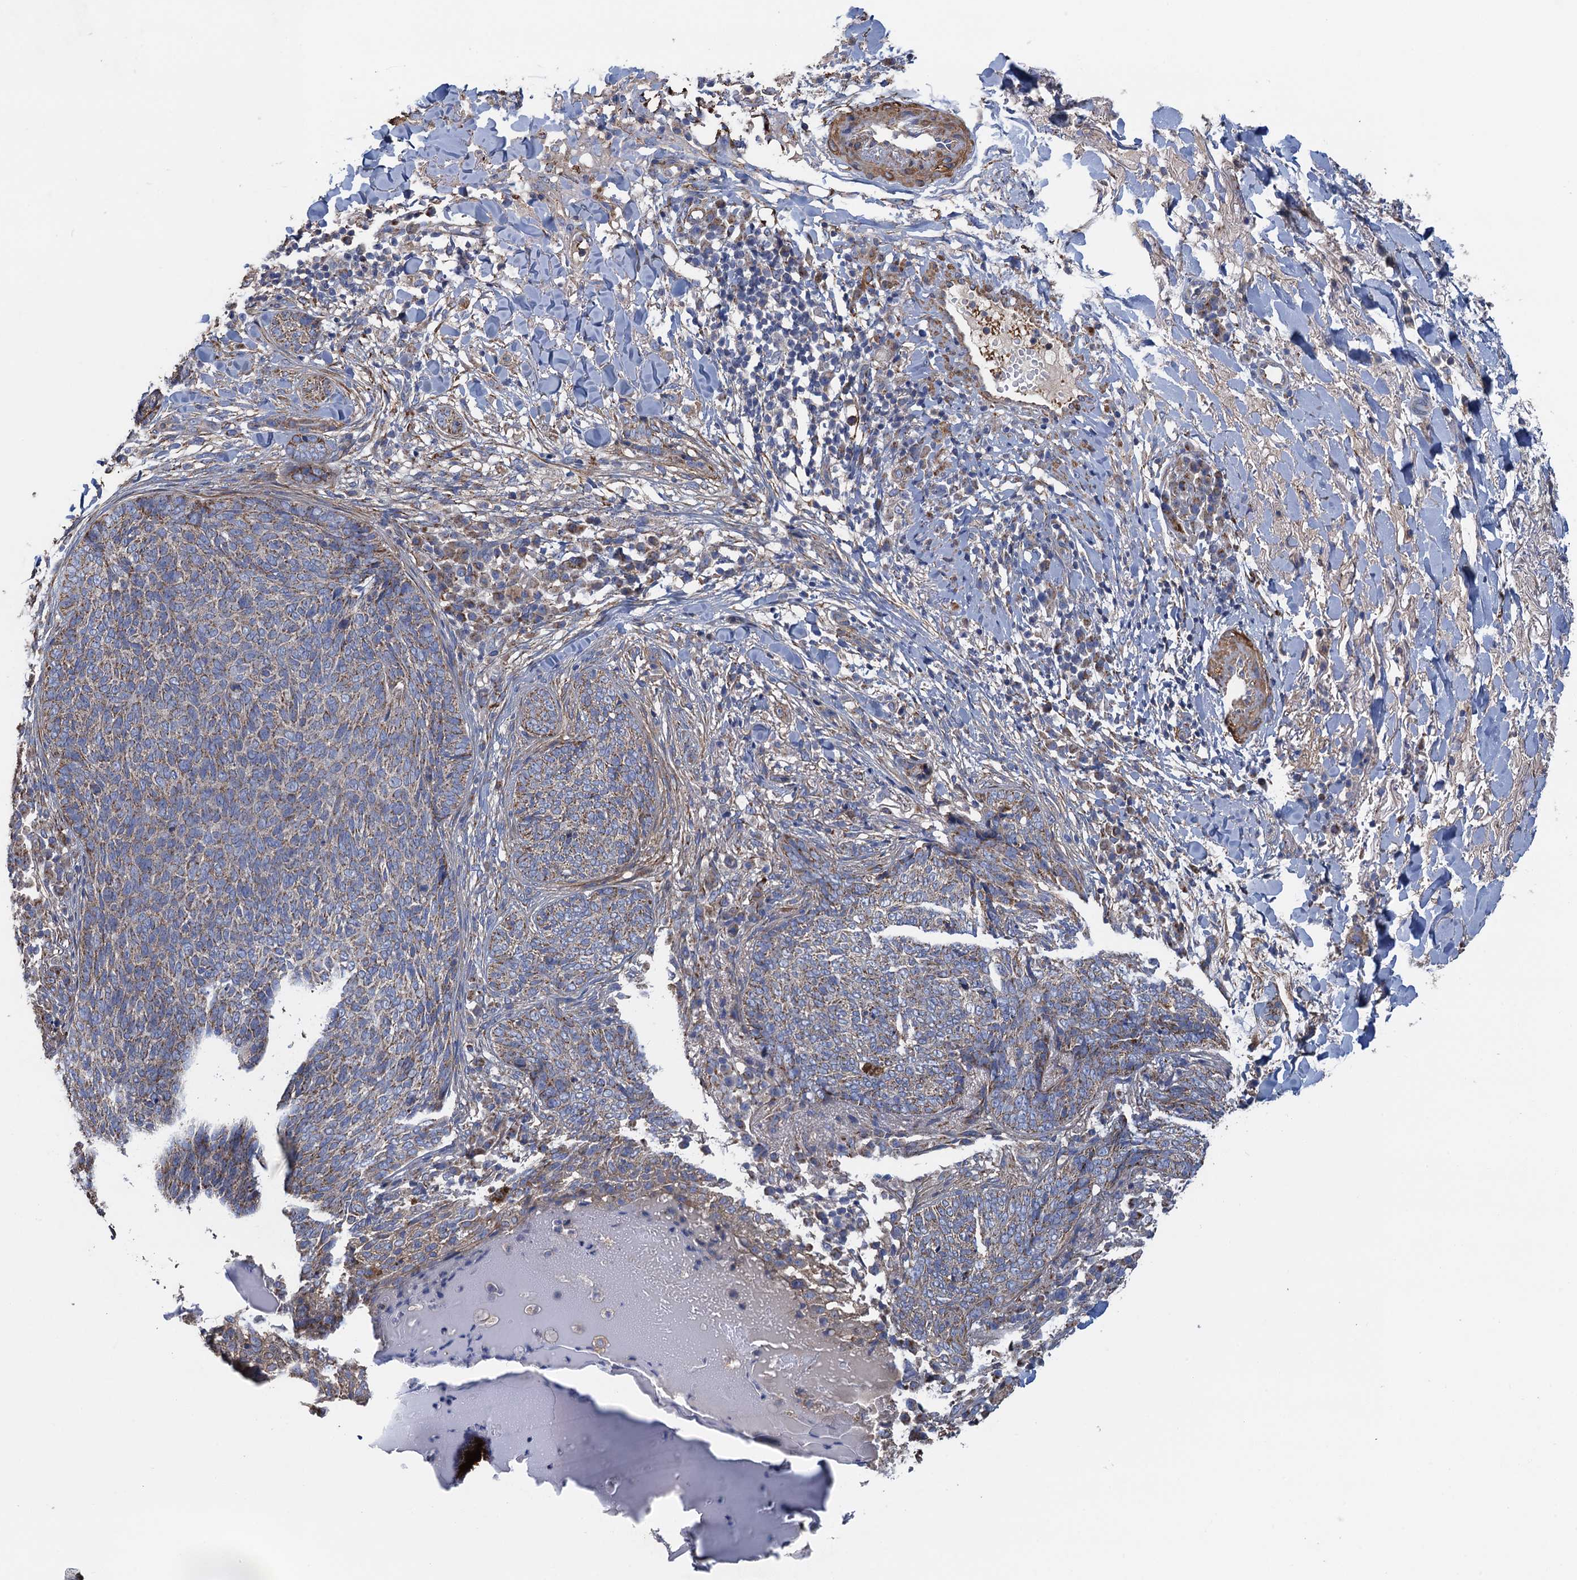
{"staining": {"intensity": "weak", "quantity": "25%-75%", "location": "cytoplasmic/membranous"}, "tissue": "skin cancer", "cell_type": "Tumor cells", "image_type": "cancer", "snomed": [{"axis": "morphology", "description": "Basal cell carcinoma"}, {"axis": "topography", "description": "Skin"}], "caption": "Immunohistochemistry (IHC) staining of skin cancer, which shows low levels of weak cytoplasmic/membranous positivity in about 25%-75% of tumor cells indicating weak cytoplasmic/membranous protein positivity. The staining was performed using DAB (3,3'-diaminobenzidine) (brown) for protein detection and nuclei were counterstained in hematoxylin (blue).", "gene": "GCSH", "patient": {"sex": "male", "age": 85}}